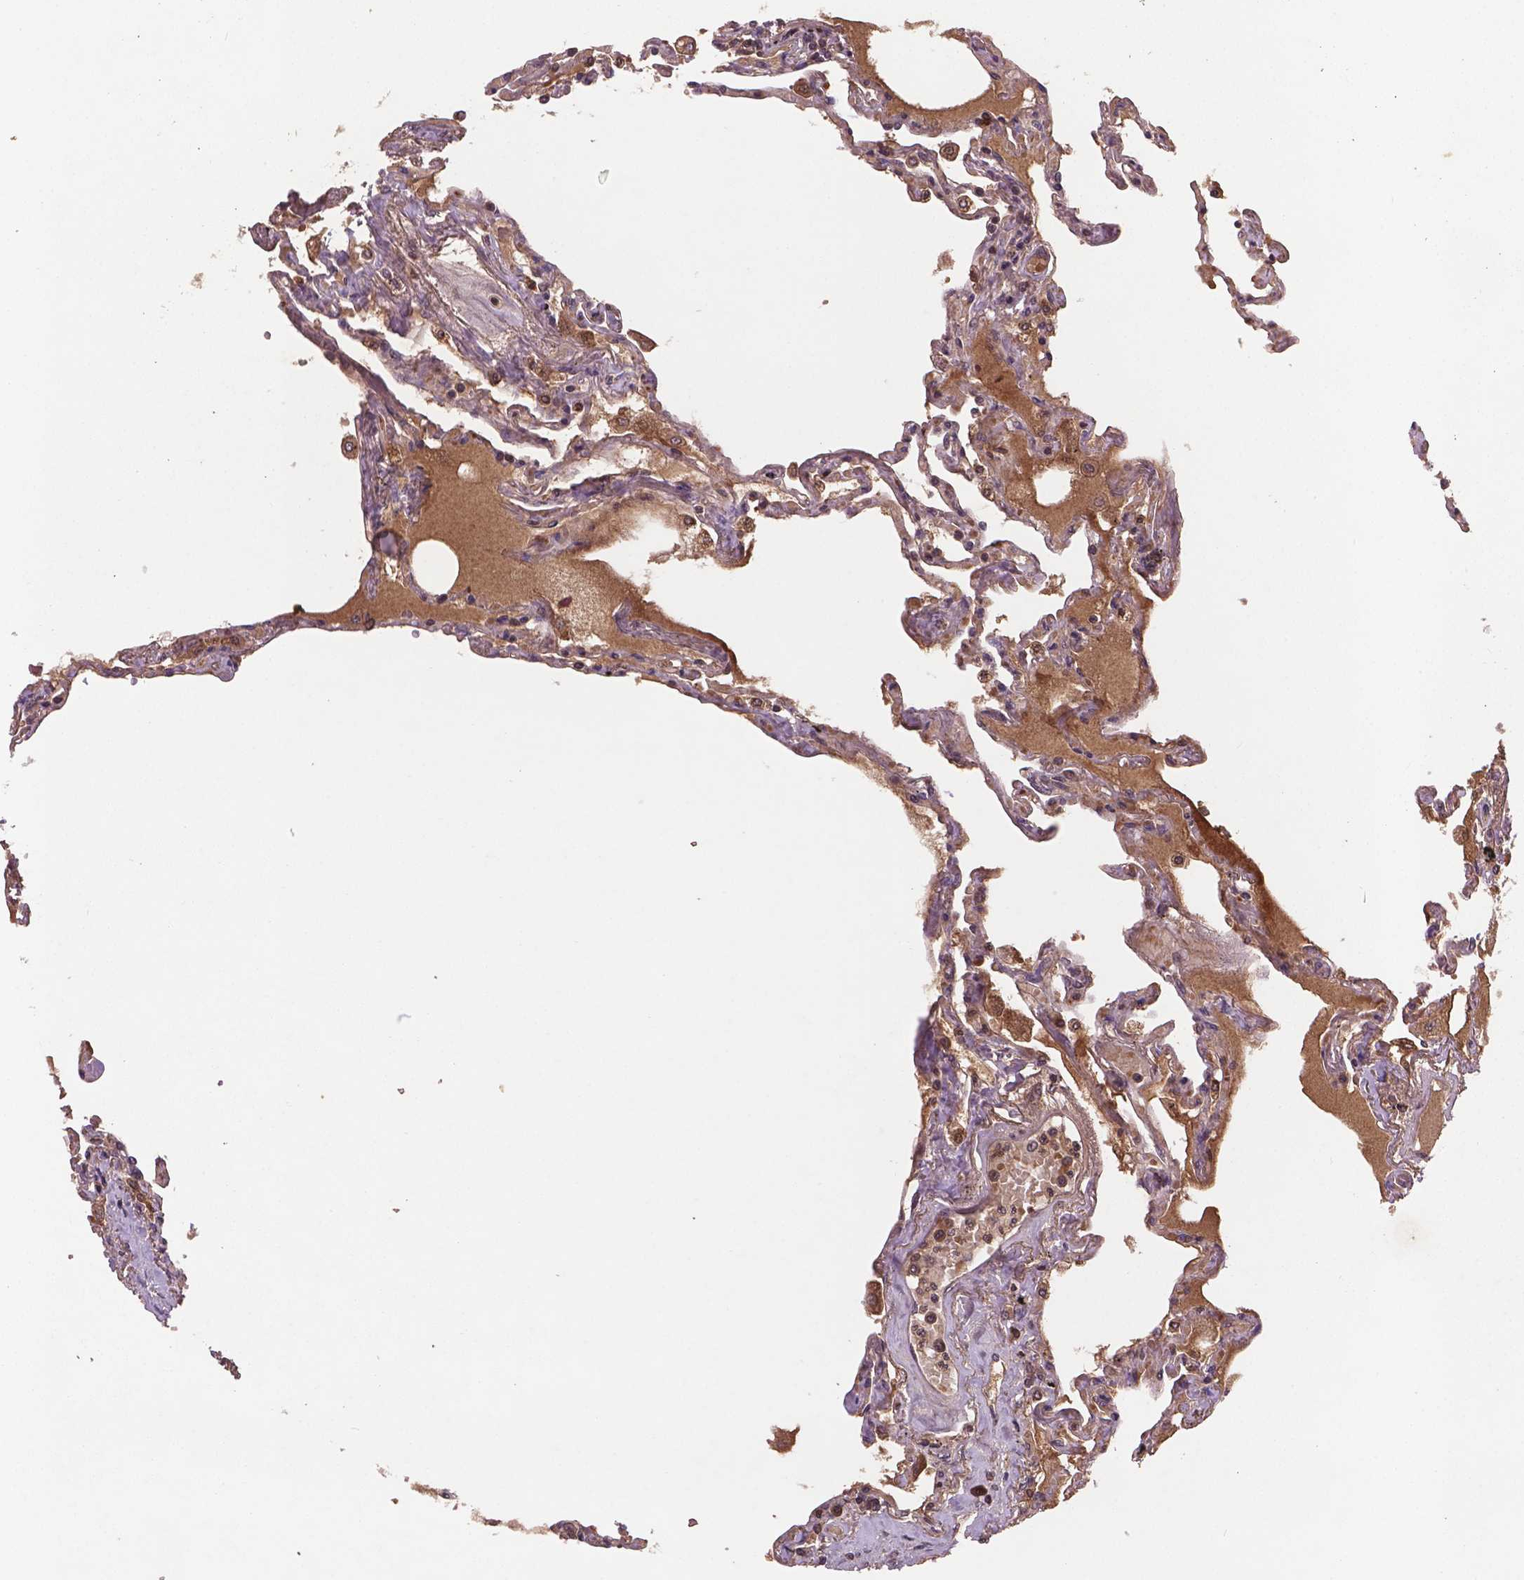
{"staining": {"intensity": "moderate", "quantity": "25%-75%", "location": "cytoplasmic/membranous,nuclear"}, "tissue": "lung", "cell_type": "Alveolar cells", "image_type": "normal", "snomed": [{"axis": "morphology", "description": "Normal tissue, NOS"}, {"axis": "morphology", "description": "Adenocarcinoma, NOS"}, {"axis": "topography", "description": "Cartilage tissue"}, {"axis": "topography", "description": "Lung"}], "caption": "Protein analysis of unremarkable lung demonstrates moderate cytoplasmic/membranous,nuclear positivity in approximately 25%-75% of alveolar cells.", "gene": "NIPAL2", "patient": {"sex": "female", "age": 67}}